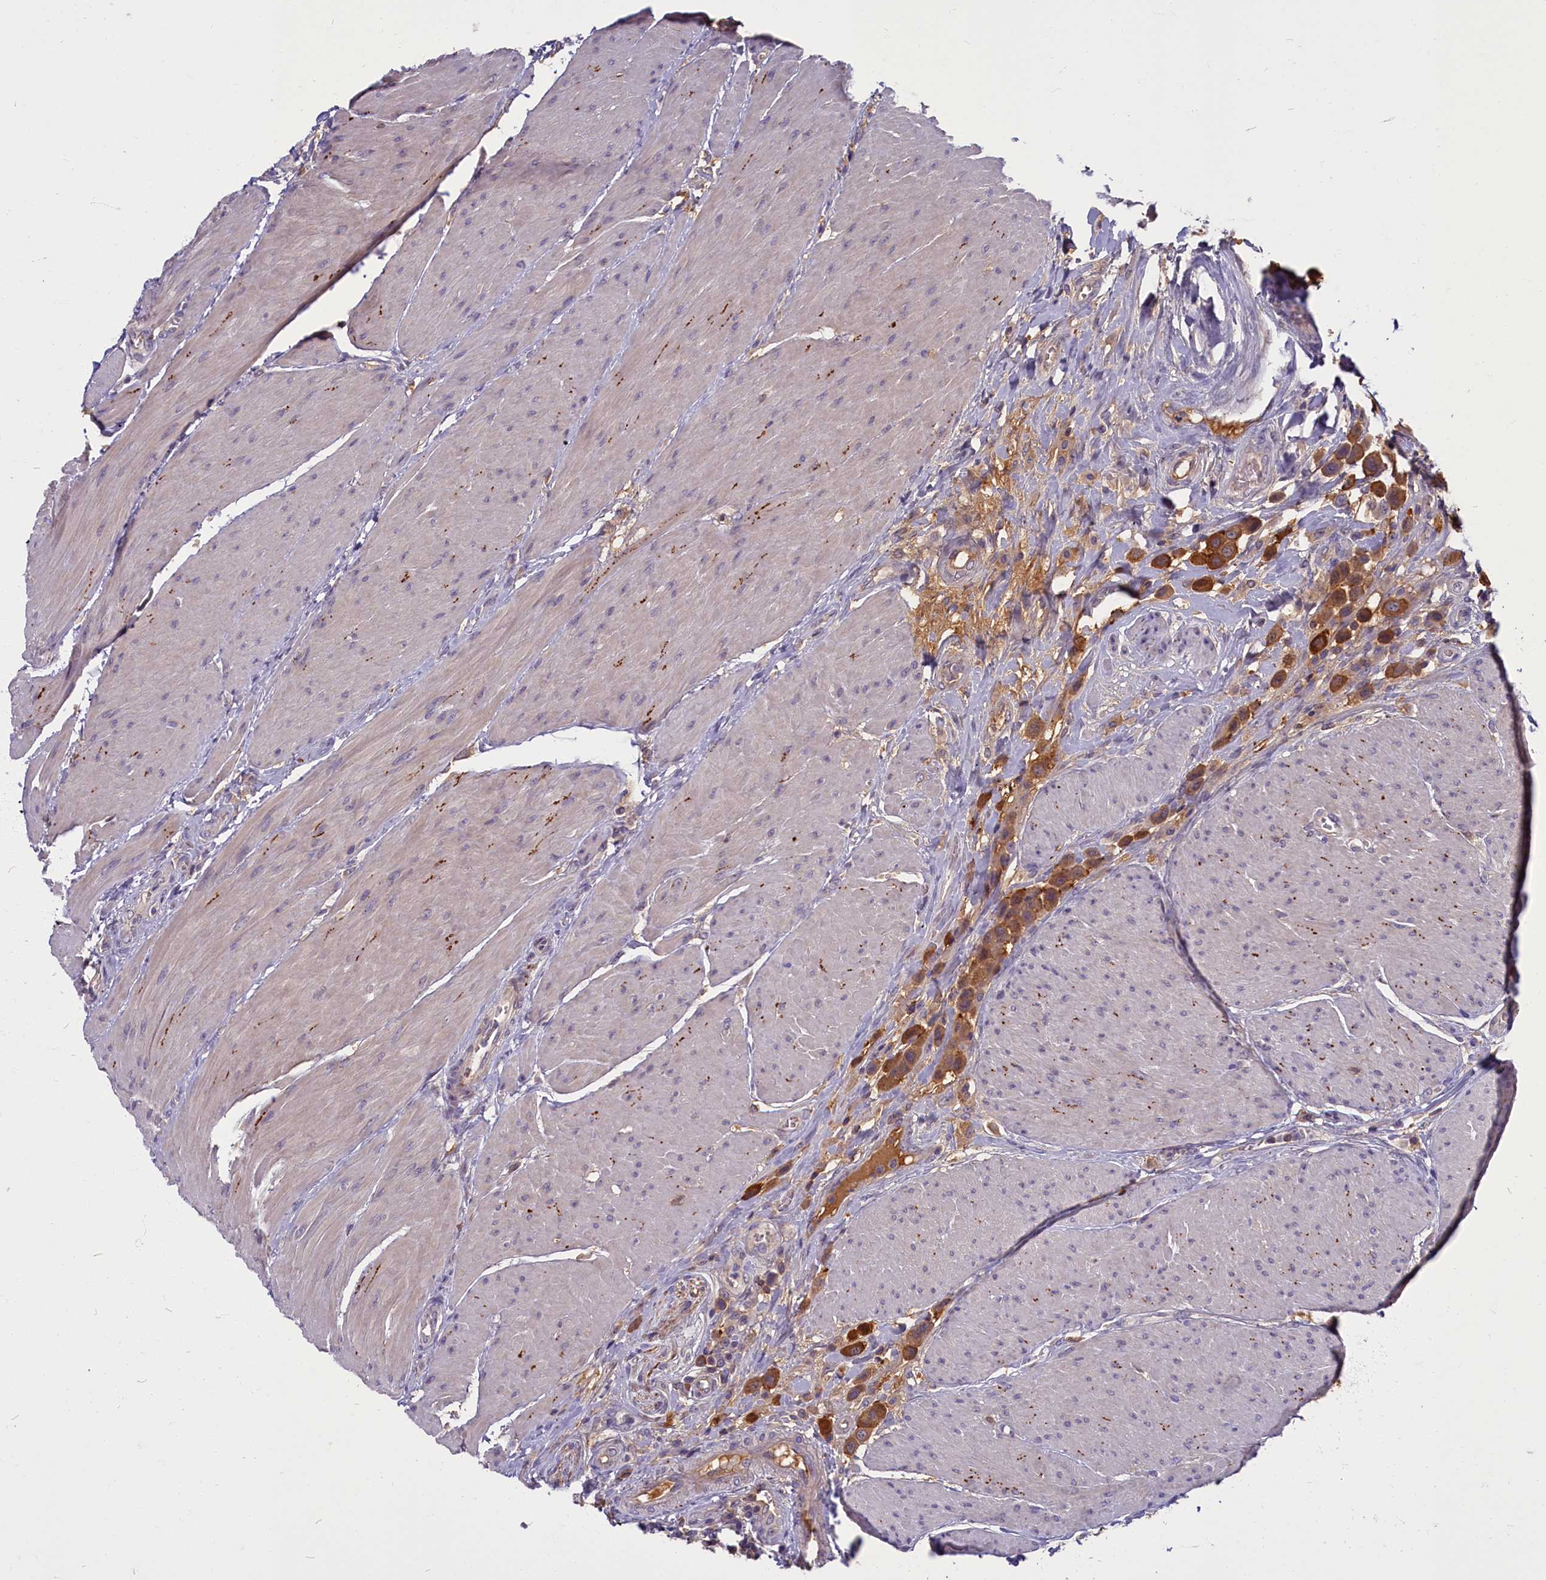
{"staining": {"intensity": "moderate", "quantity": ">75%", "location": "cytoplasmic/membranous"}, "tissue": "urothelial cancer", "cell_type": "Tumor cells", "image_type": "cancer", "snomed": [{"axis": "morphology", "description": "Urothelial carcinoma, High grade"}, {"axis": "topography", "description": "Urinary bladder"}], "caption": "Urothelial cancer tissue reveals moderate cytoplasmic/membranous staining in about >75% of tumor cells", "gene": "SV2C", "patient": {"sex": "male", "age": 50}}